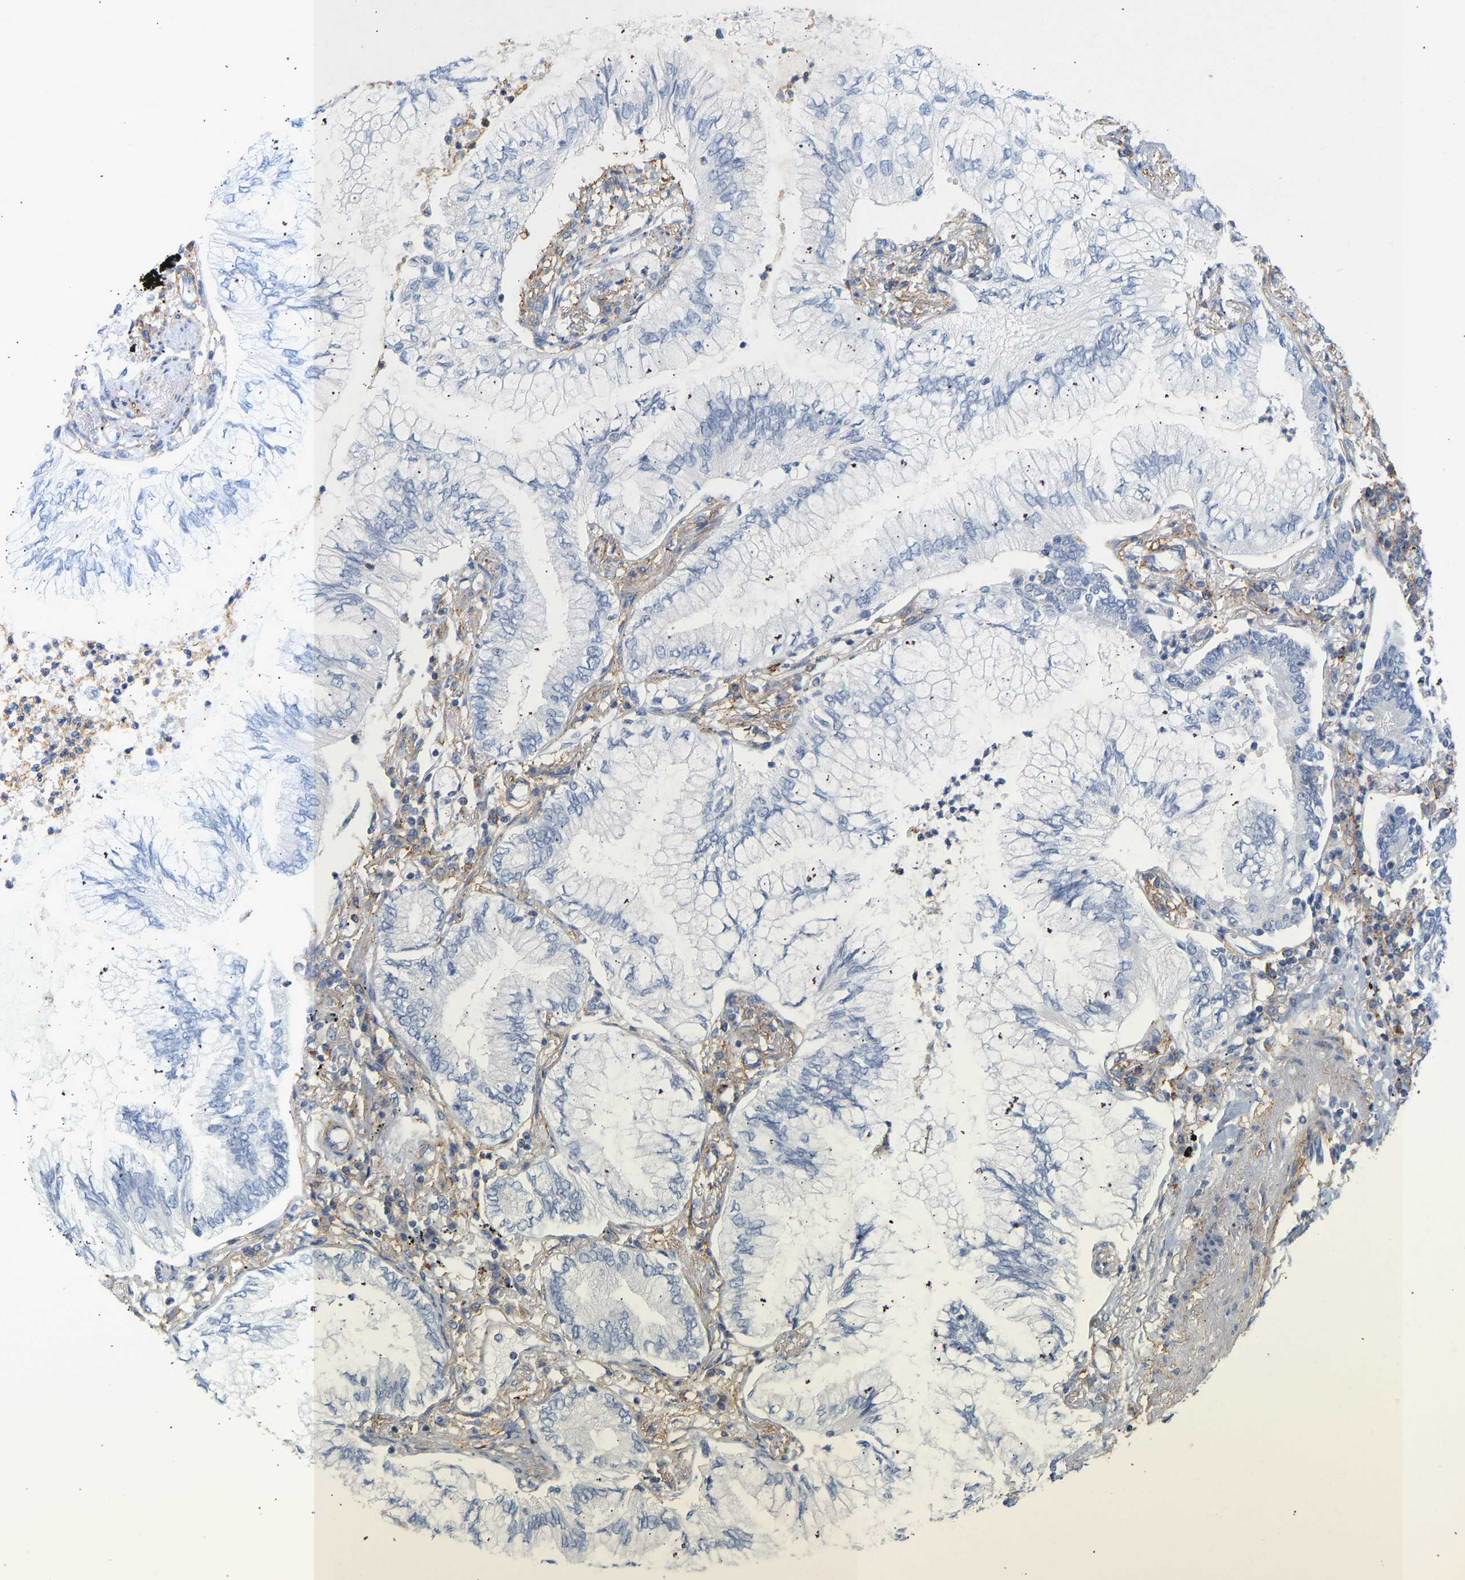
{"staining": {"intensity": "negative", "quantity": "none", "location": "none"}, "tissue": "lung cancer", "cell_type": "Tumor cells", "image_type": "cancer", "snomed": [{"axis": "morphology", "description": "Normal tissue, NOS"}, {"axis": "morphology", "description": "Adenocarcinoma, NOS"}, {"axis": "topography", "description": "Bronchus"}, {"axis": "topography", "description": "Lung"}], "caption": "Adenocarcinoma (lung) was stained to show a protein in brown. There is no significant expression in tumor cells.", "gene": "BVES", "patient": {"sex": "female", "age": 70}}